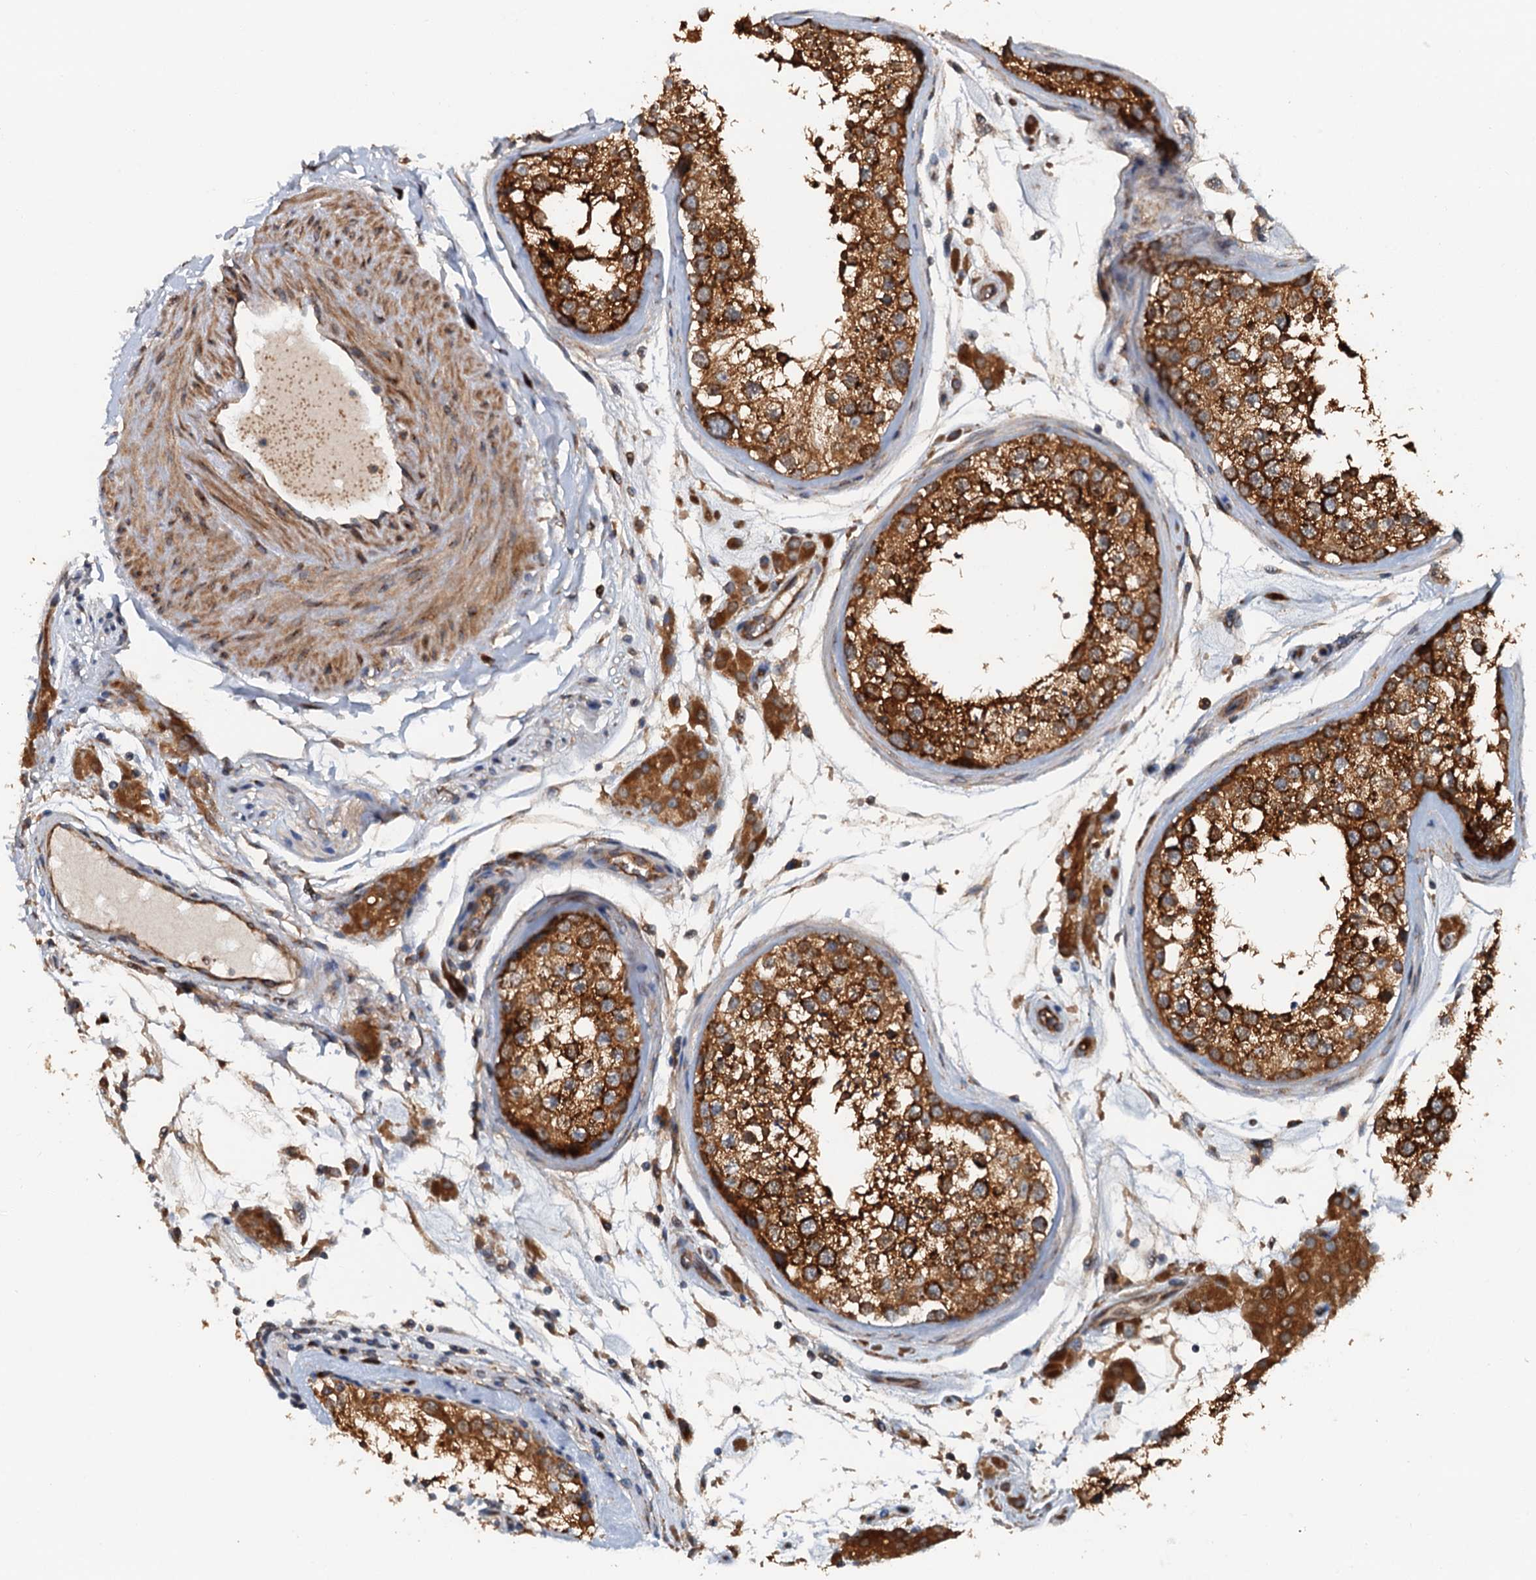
{"staining": {"intensity": "strong", "quantity": ">75%", "location": "cytoplasmic/membranous"}, "tissue": "testis", "cell_type": "Cells in seminiferous ducts", "image_type": "normal", "snomed": [{"axis": "morphology", "description": "Normal tissue, NOS"}, {"axis": "topography", "description": "Testis"}], "caption": "Cells in seminiferous ducts show strong cytoplasmic/membranous positivity in about >75% of cells in benign testis.", "gene": "COG3", "patient": {"sex": "male", "age": 46}}